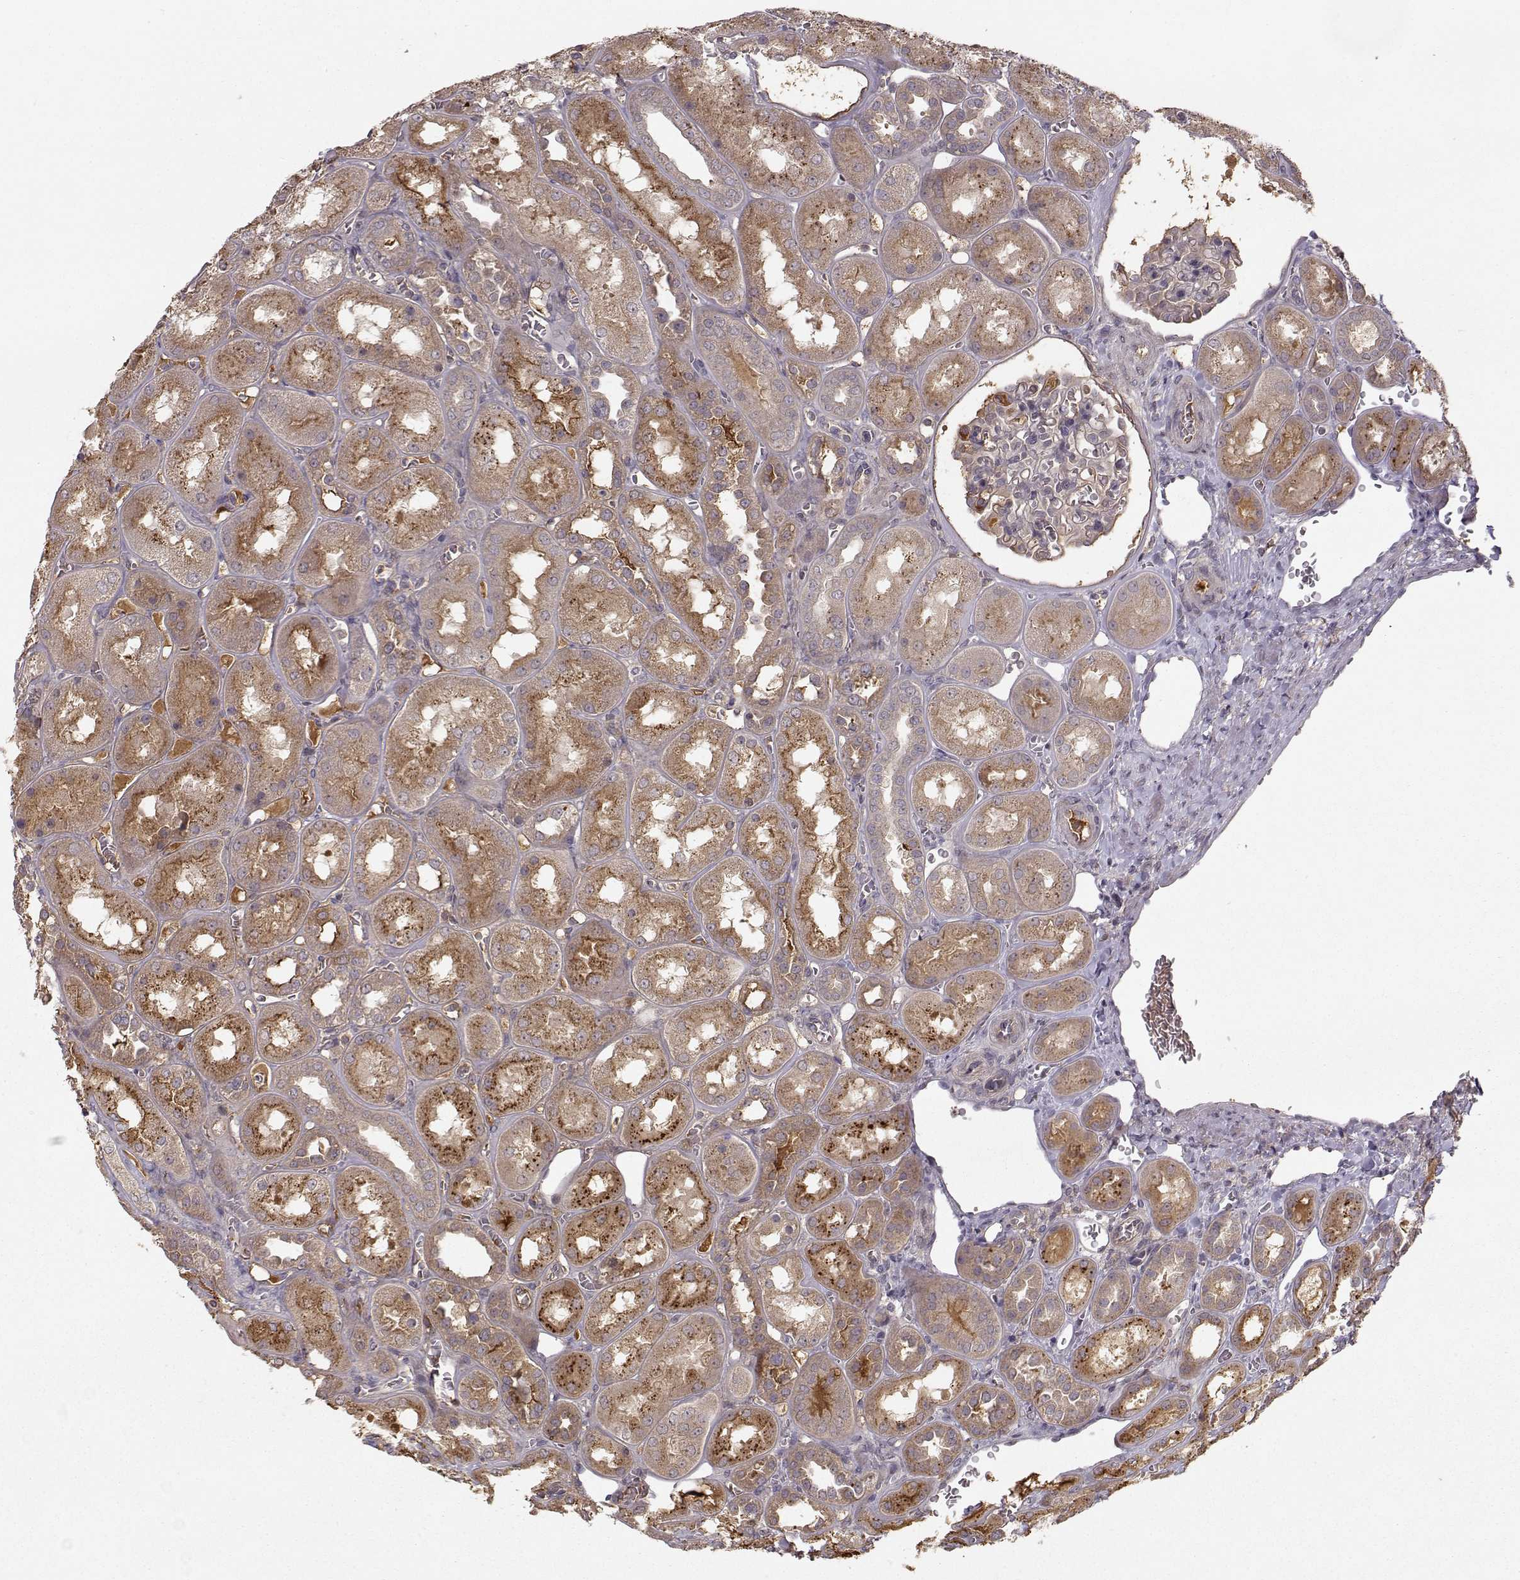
{"staining": {"intensity": "moderate", "quantity": "25%-75%", "location": "cytoplasmic/membranous"}, "tissue": "kidney", "cell_type": "Cells in glomeruli", "image_type": "normal", "snomed": [{"axis": "morphology", "description": "Normal tissue, NOS"}, {"axis": "topography", "description": "Kidney"}], "caption": "Kidney stained for a protein (brown) shows moderate cytoplasmic/membranous positive staining in approximately 25%-75% of cells in glomeruli.", "gene": "WNT6", "patient": {"sex": "male", "age": 73}}